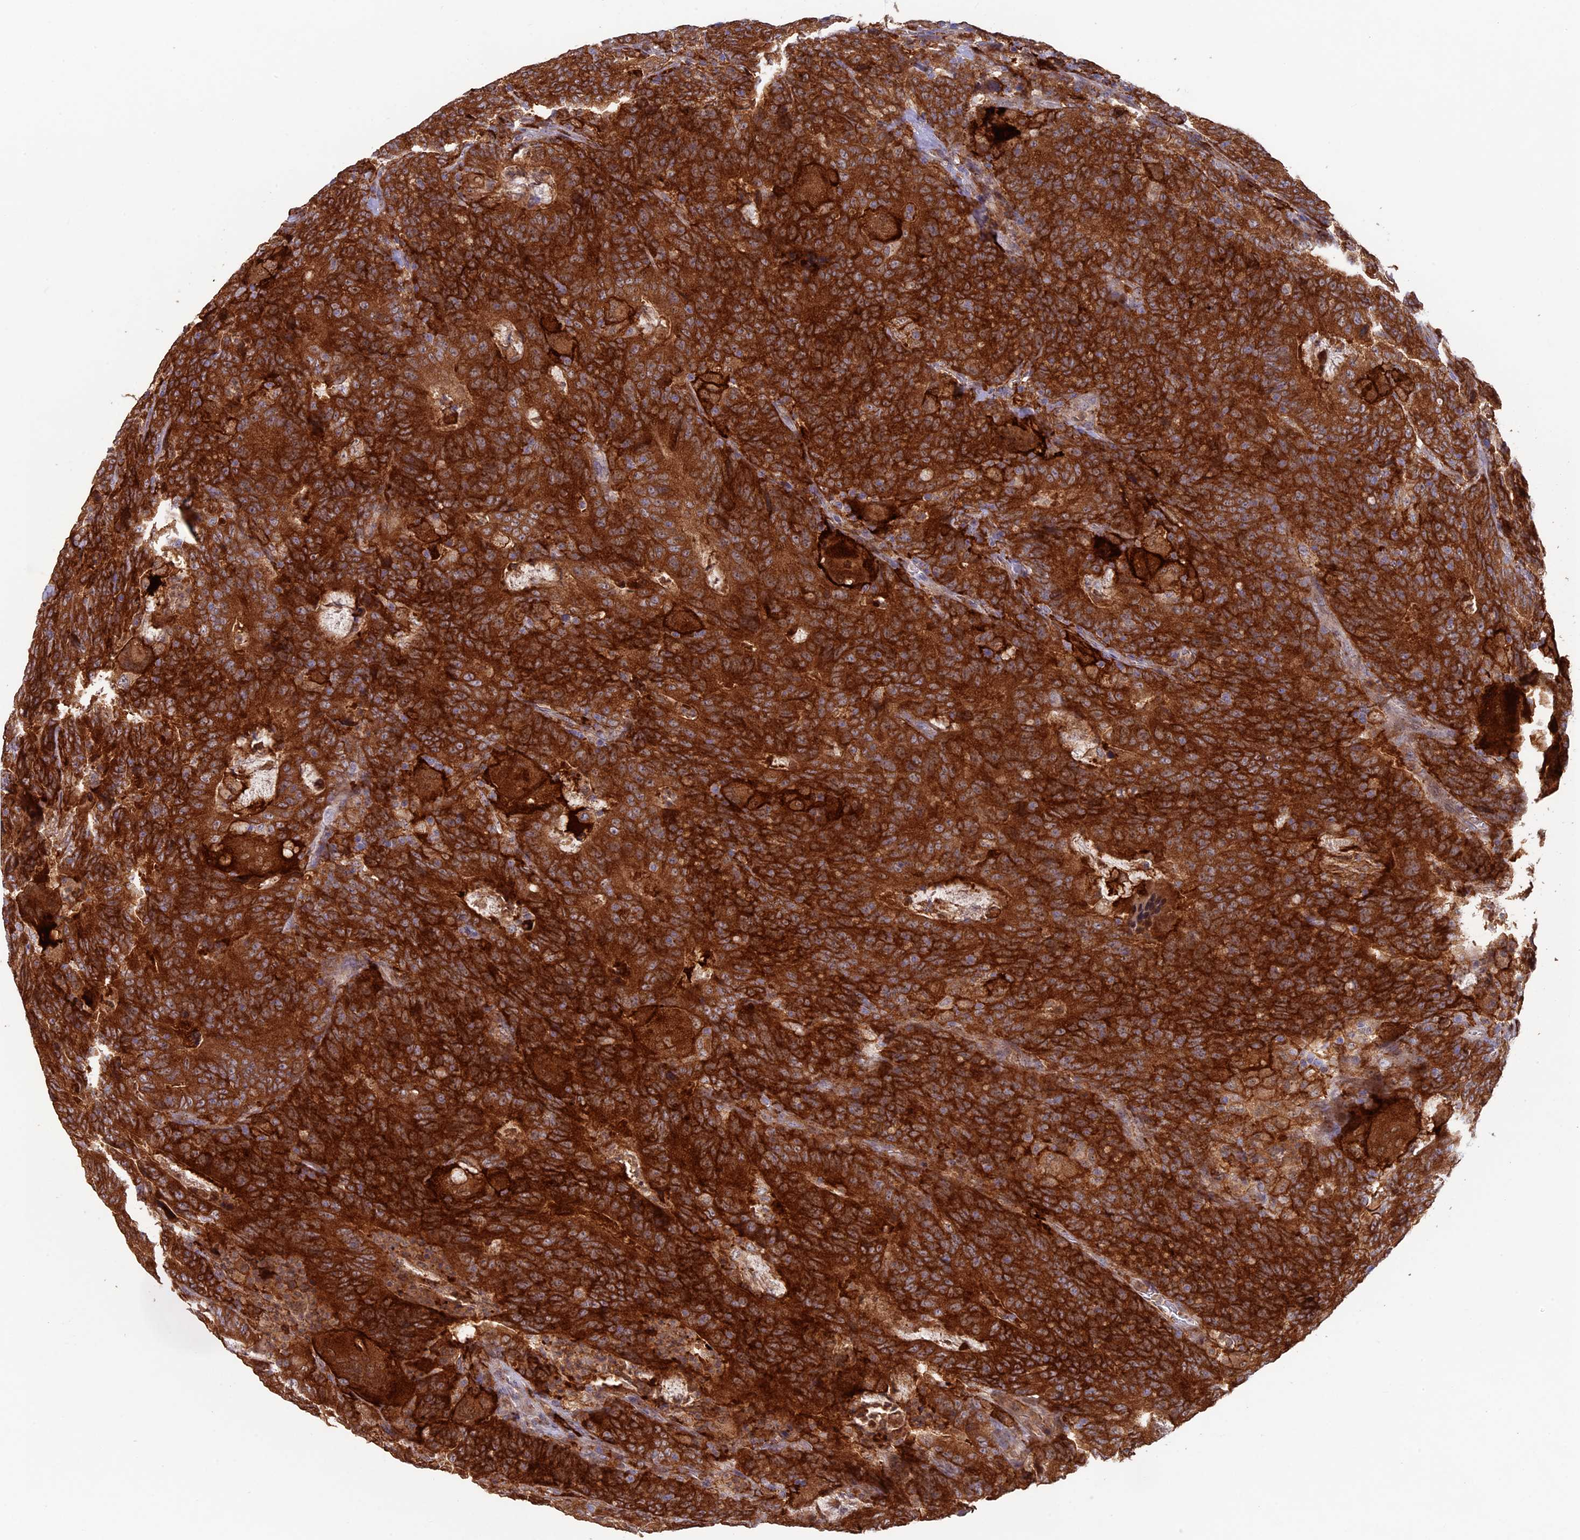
{"staining": {"intensity": "strong", "quantity": ">75%", "location": "cytoplasmic/membranous"}, "tissue": "colorectal cancer", "cell_type": "Tumor cells", "image_type": "cancer", "snomed": [{"axis": "morphology", "description": "Normal tissue, NOS"}, {"axis": "morphology", "description": "Adenocarcinoma, NOS"}, {"axis": "topography", "description": "Colon"}], "caption": "Protein analysis of colorectal adenocarcinoma tissue shows strong cytoplasmic/membranous expression in about >75% of tumor cells.", "gene": "FERMT1", "patient": {"sex": "female", "age": 75}}